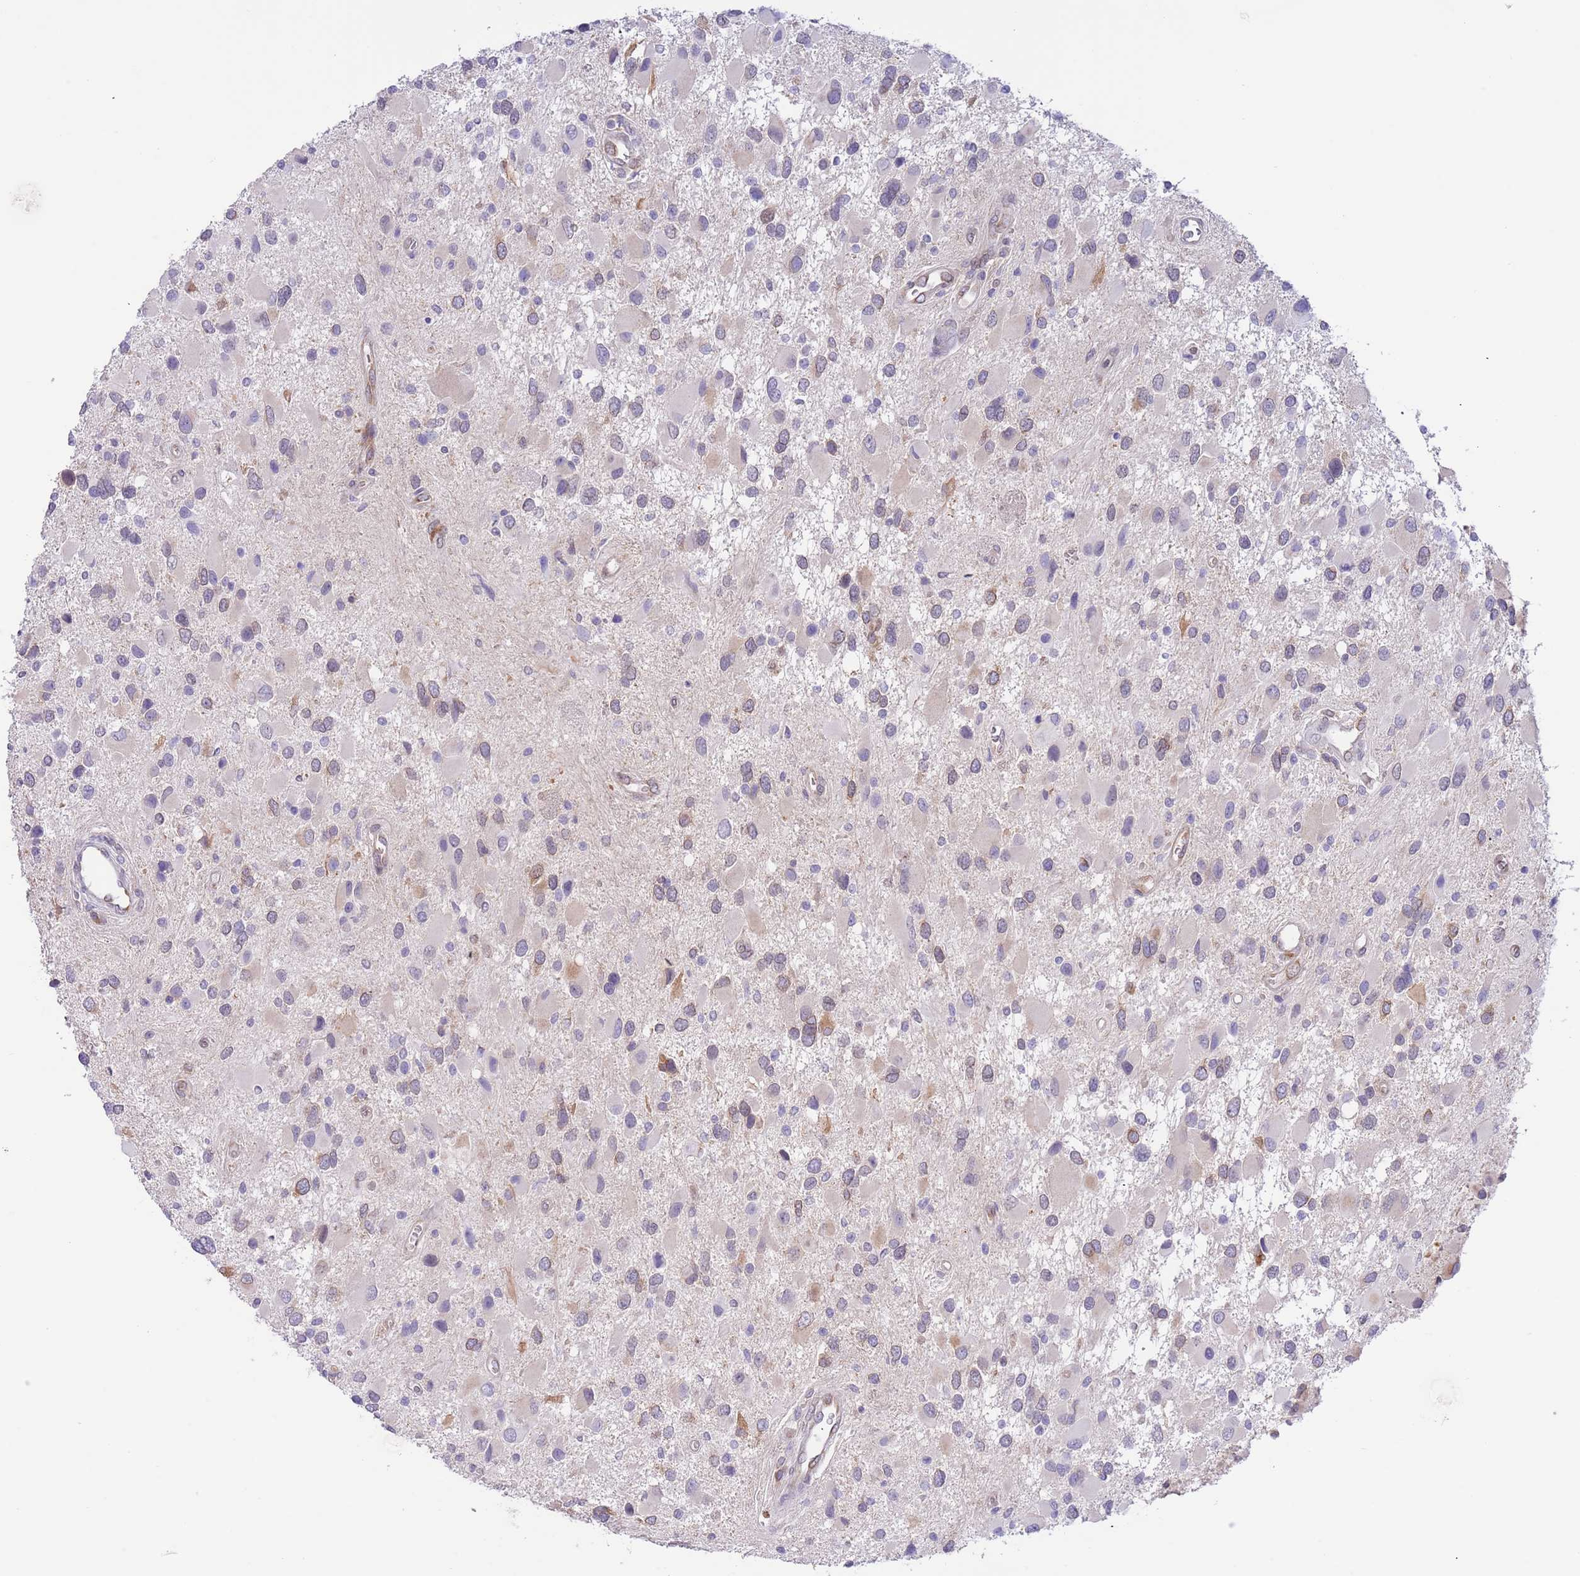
{"staining": {"intensity": "negative", "quantity": "none", "location": "none"}, "tissue": "glioma", "cell_type": "Tumor cells", "image_type": "cancer", "snomed": [{"axis": "morphology", "description": "Glioma, malignant, High grade"}, {"axis": "topography", "description": "Brain"}], "caption": "Immunohistochemical staining of high-grade glioma (malignant) shows no significant staining in tumor cells.", "gene": "EBPL", "patient": {"sex": "male", "age": 53}}